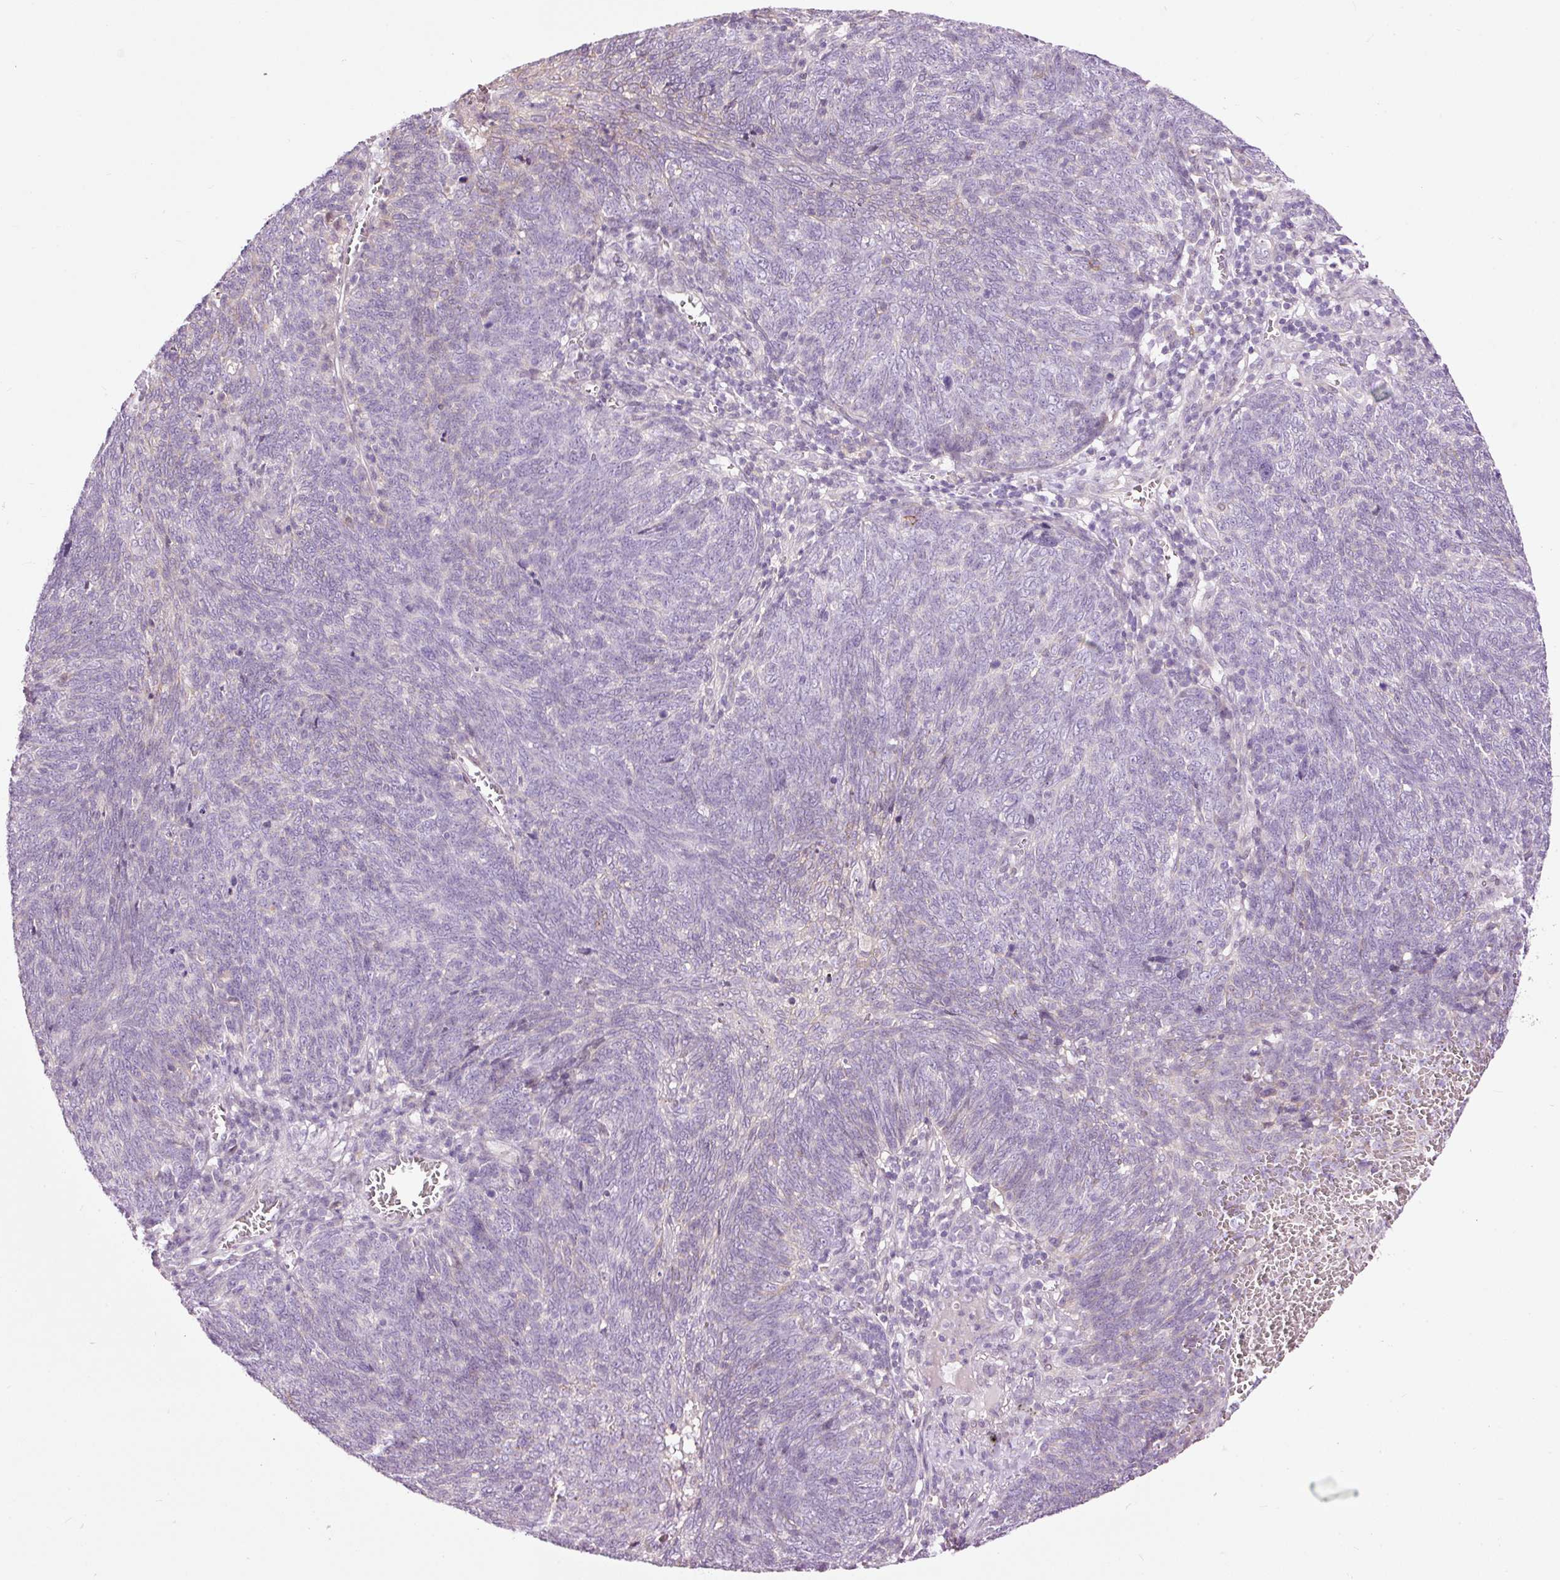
{"staining": {"intensity": "negative", "quantity": "none", "location": "none"}, "tissue": "lung cancer", "cell_type": "Tumor cells", "image_type": "cancer", "snomed": [{"axis": "morphology", "description": "Squamous cell carcinoma, NOS"}, {"axis": "topography", "description": "Lung"}], "caption": "An IHC image of lung squamous cell carcinoma is shown. There is no staining in tumor cells of lung squamous cell carcinoma. Nuclei are stained in blue.", "gene": "FCRL4", "patient": {"sex": "female", "age": 72}}